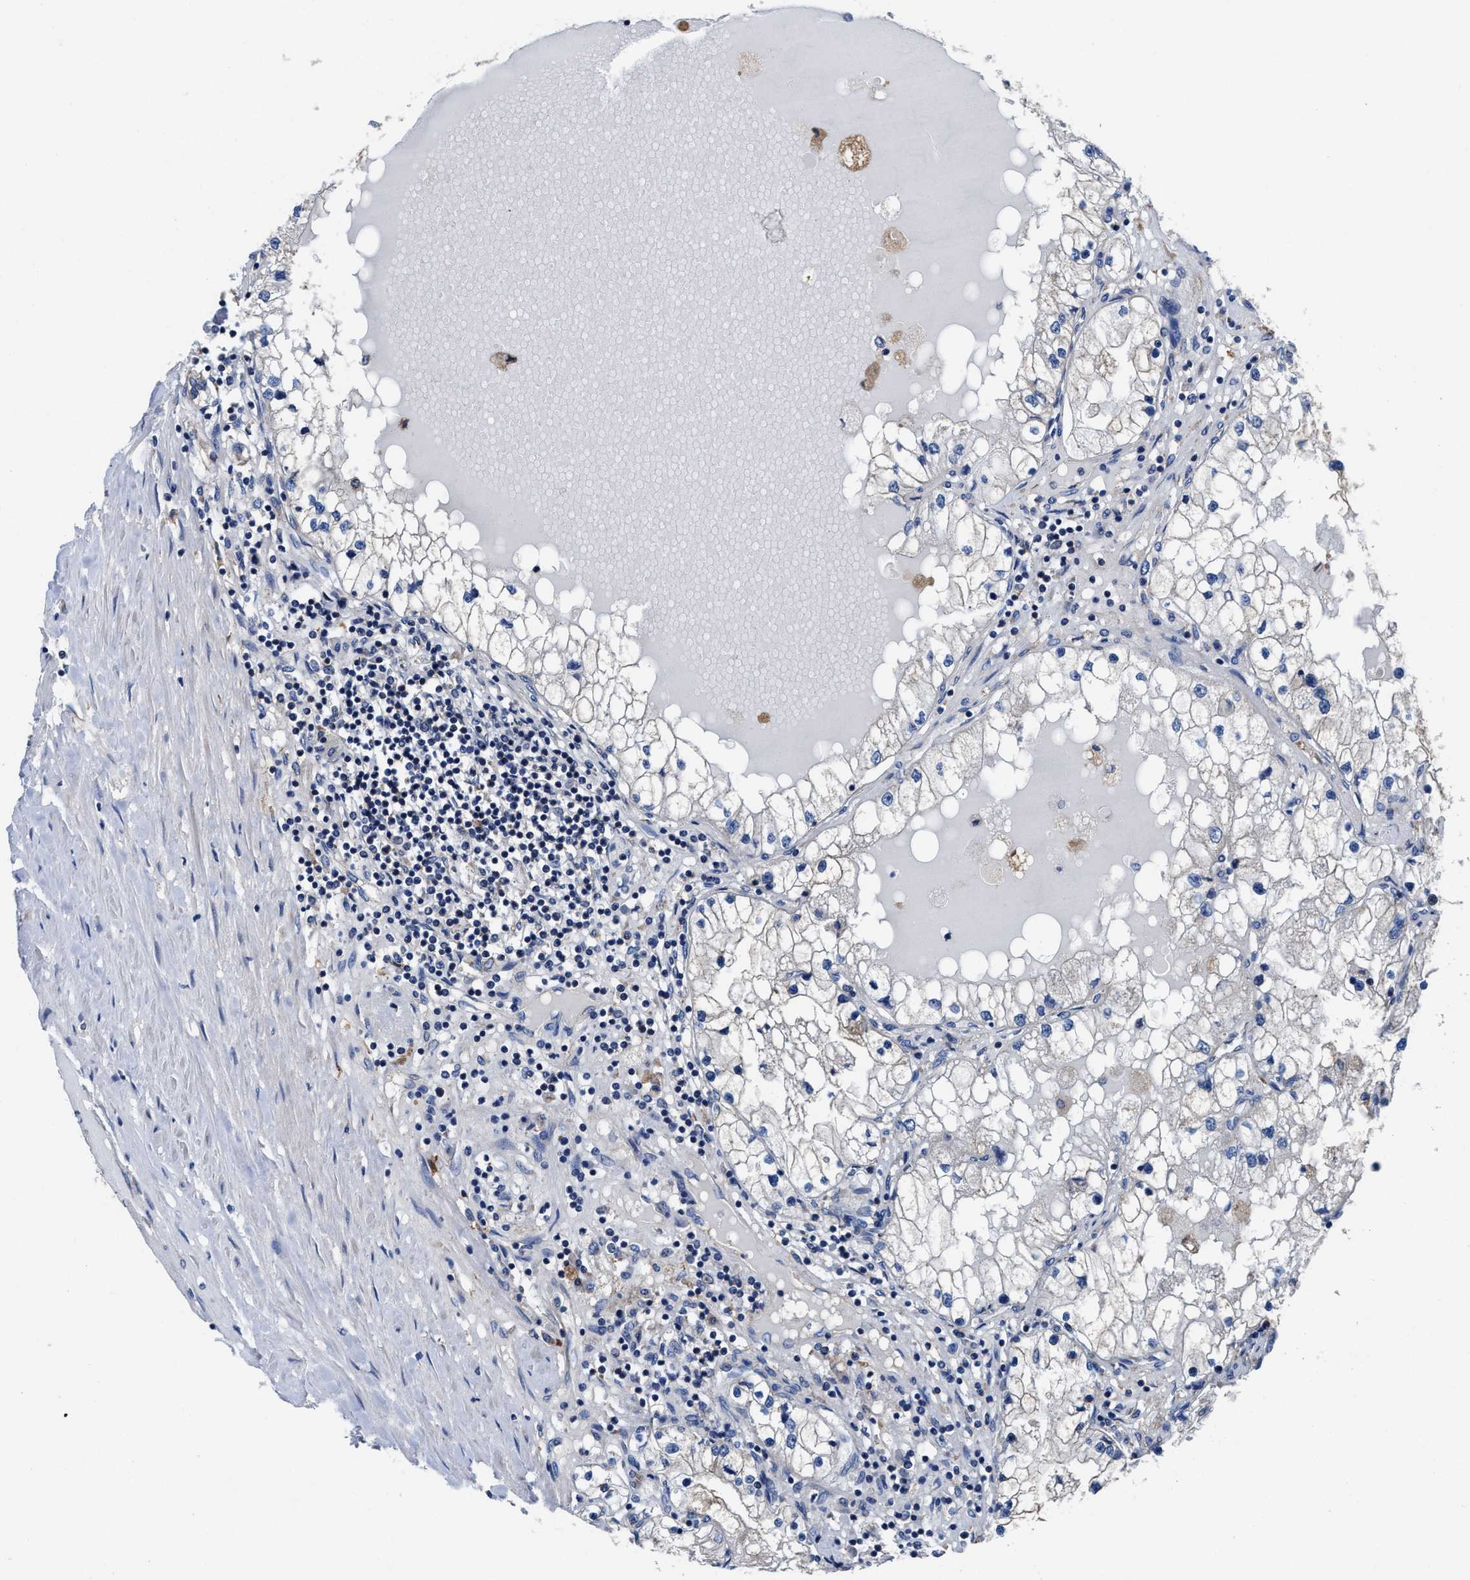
{"staining": {"intensity": "negative", "quantity": "none", "location": "none"}, "tissue": "renal cancer", "cell_type": "Tumor cells", "image_type": "cancer", "snomed": [{"axis": "morphology", "description": "Adenocarcinoma, NOS"}, {"axis": "topography", "description": "Kidney"}], "caption": "This is a histopathology image of immunohistochemistry (IHC) staining of adenocarcinoma (renal), which shows no expression in tumor cells.", "gene": "TMEM30A", "patient": {"sex": "male", "age": 68}}